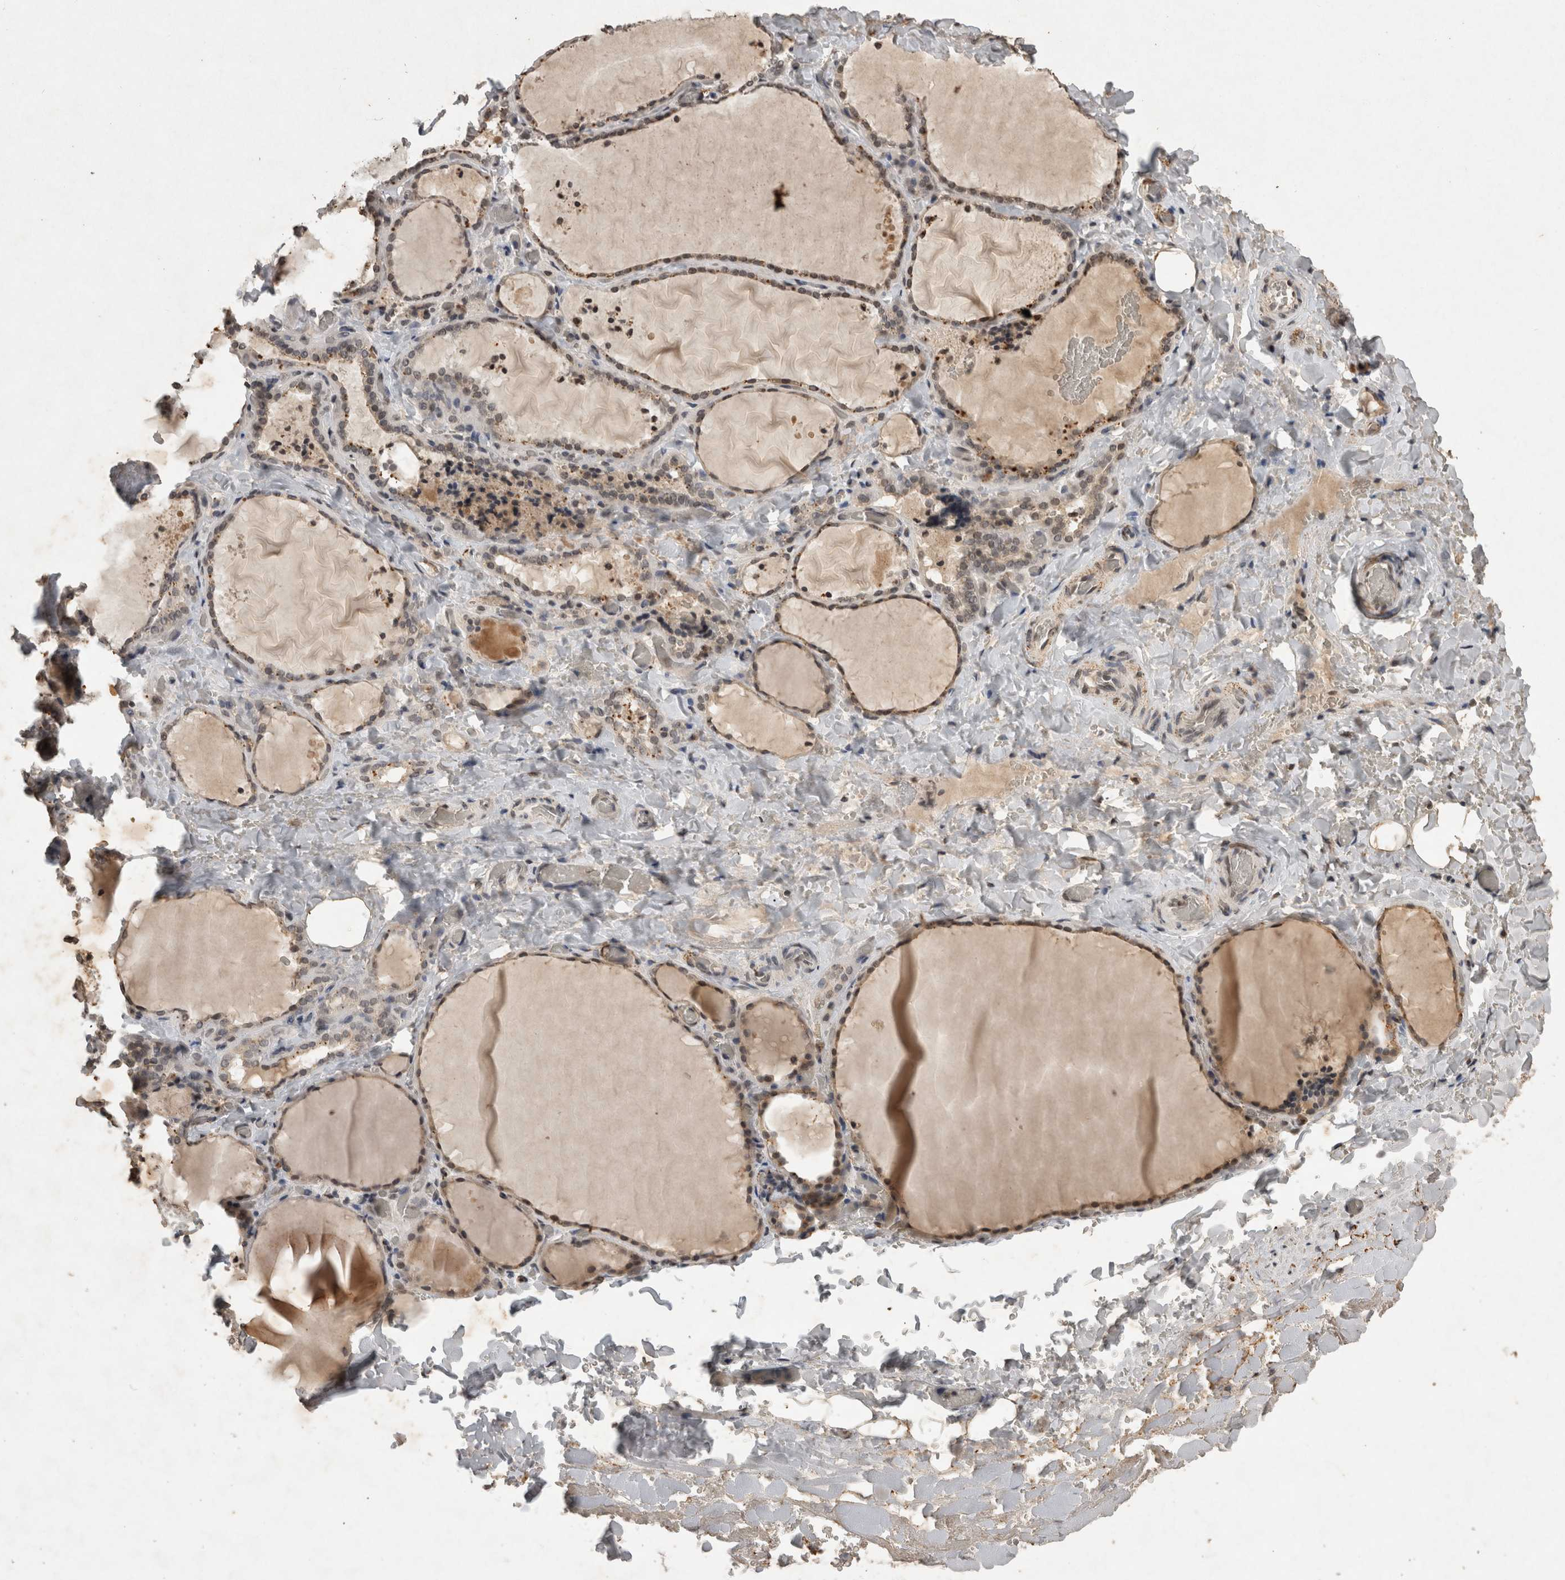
{"staining": {"intensity": "moderate", "quantity": ">75%", "location": "cytoplasmic/membranous,nuclear"}, "tissue": "thyroid gland", "cell_type": "Glandular cells", "image_type": "normal", "snomed": [{"axis": "morphology", "description": "Normal tissue, NOS"}, {"axis": "topography", "description": "Thyroid gland"}], "caption": "Brown immunohistochemical staining in normal thyroid gland reveals moderate cytoplasmic/membranous,nuclear staining in approximately >75% of glandular cells. (DAB (3,3'-diaminobenzidine) IHC with brightfield microscopy, high magnification).", "gene": "HRK", "patient": {"sex": "female", "age": 22}}